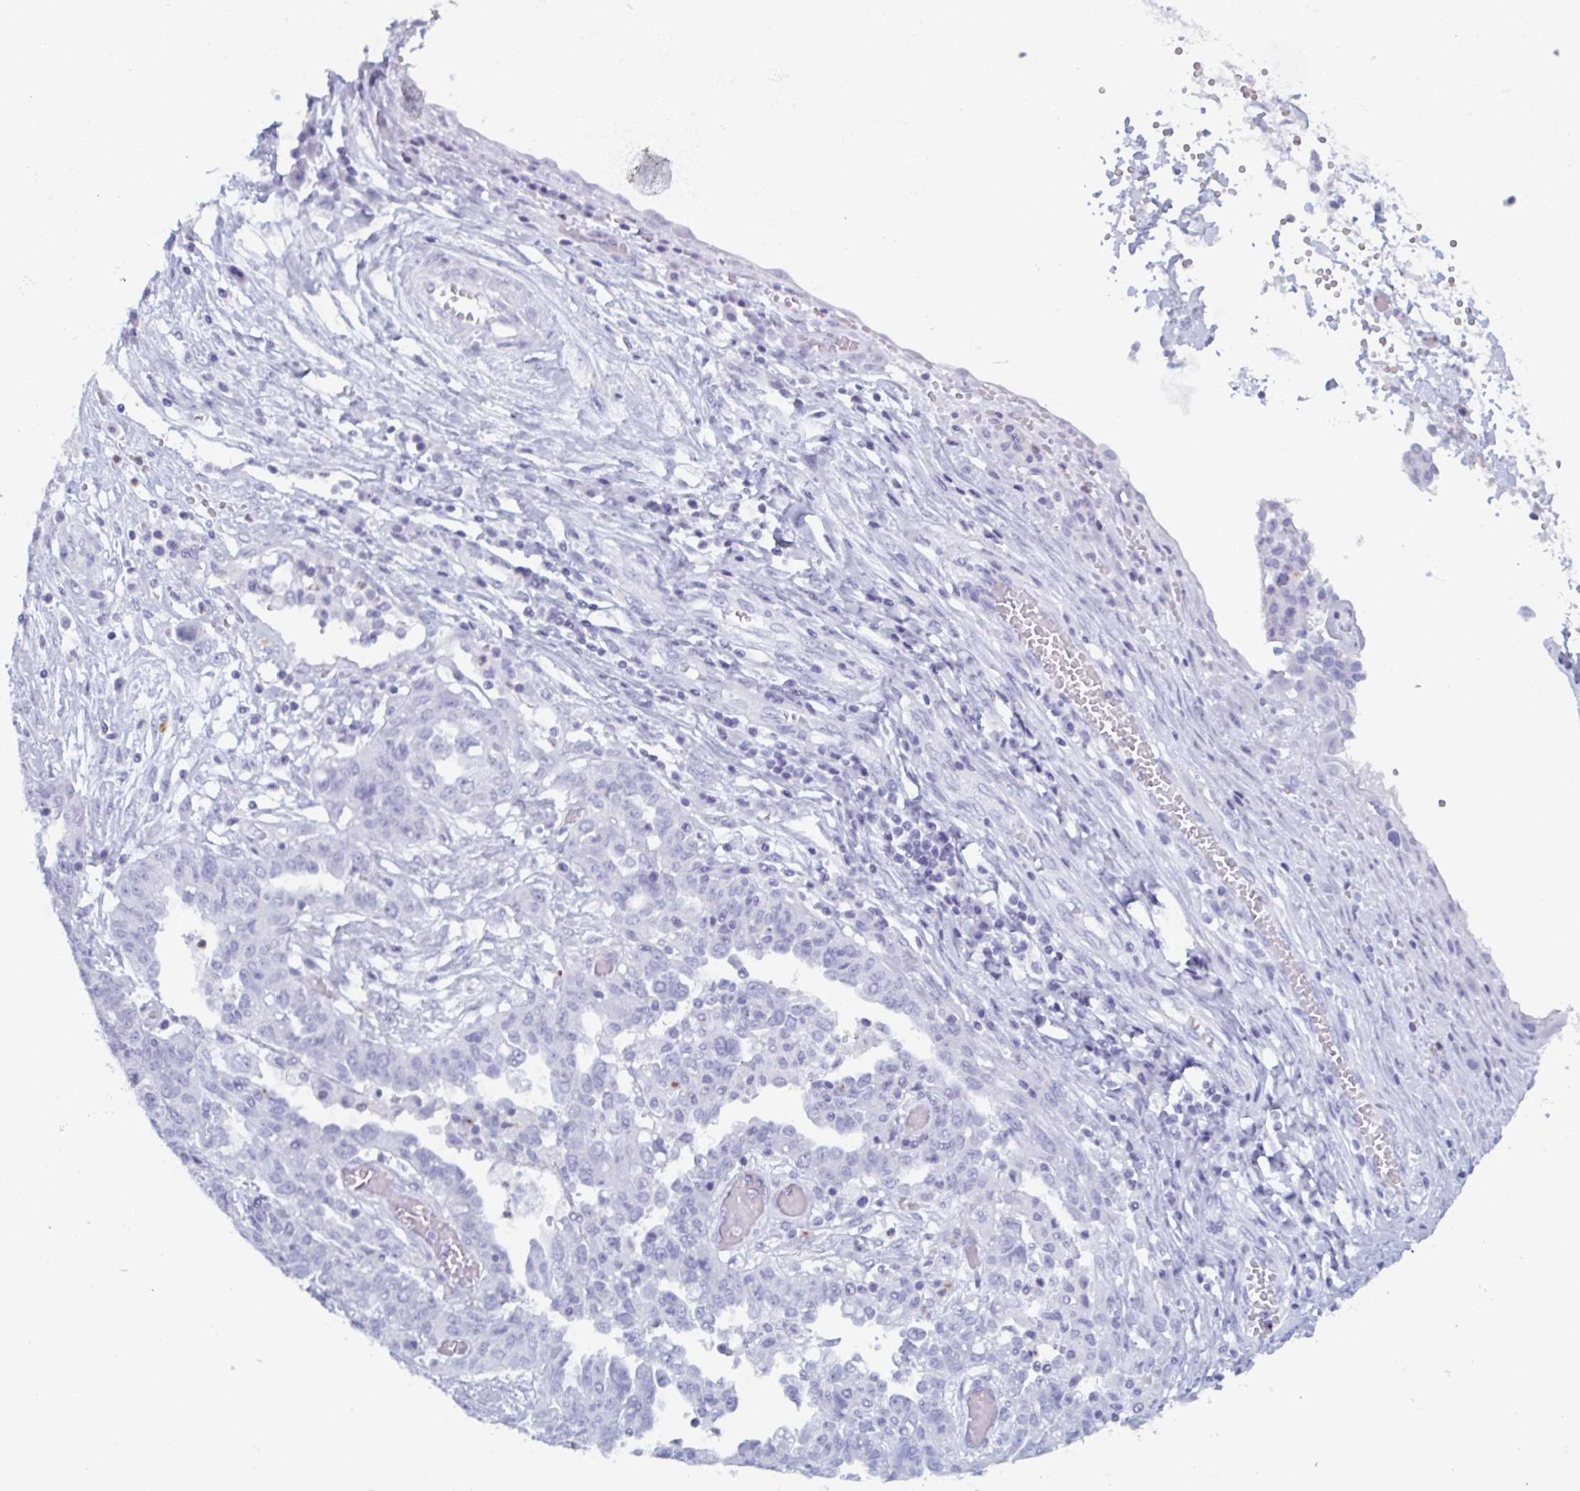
{"staining": {"intensity": "negative", "quantity": "none", "location": "none"}, "tissue": "ovarian cancer", "cell_type": "Tumor cells", "image_type": "cancer", "snomed": [{"axis": "morphology", "description": "Cystadenocarcinoma, serous, NOS"}, {"axis": "topography", "description": "Ovary"}], "caption": "There is no significant staining in tumor cells of ovarian serous cystadenocarcinoma.", "gene": "BPI", "patient": {"sex": "female", "age": 67}}